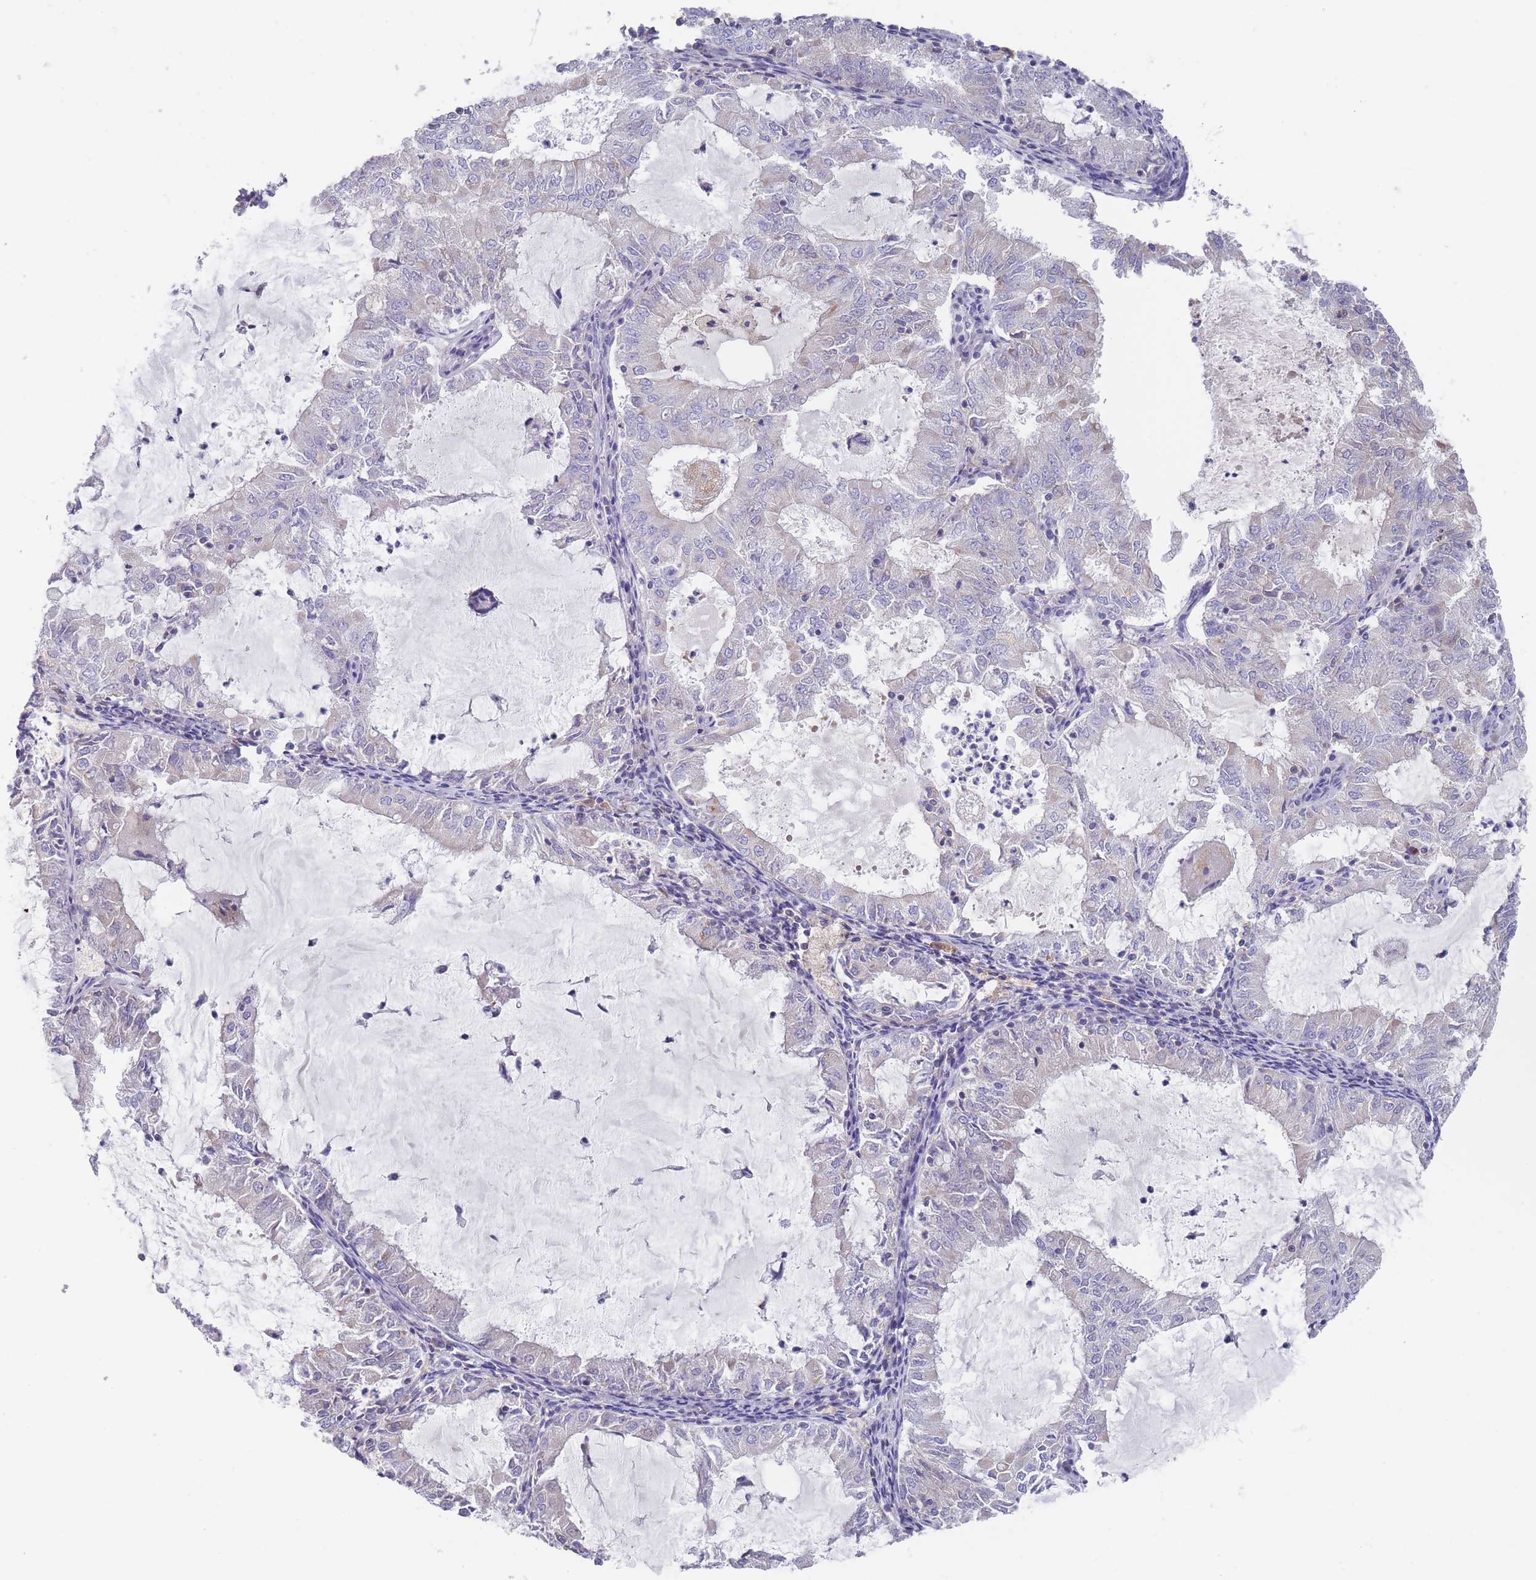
{"staining": {"intensity": "negative", "quantity": "none", "location": "none"}, "tissue": "endometrial cancer", "cell_type": "Tumor cells", "image_type": "cancer", "snomed": [{"axis": "morphology", "description": "Adenocarcinoma, NOS"}, {"axis": "topography", "description": "Endometrium"}], "caption": "Histopathology image shows no significant protein positivity in tumor cells of endometrial cancer. Brightfield microscopy of IHC stained with DAB (3,3'-diaminobenzidine) (brown) and hematoxylin (blue), captured at high magnification.", "gene": "SCCPDH", "patient": {"sex": "female", "age": 57}}